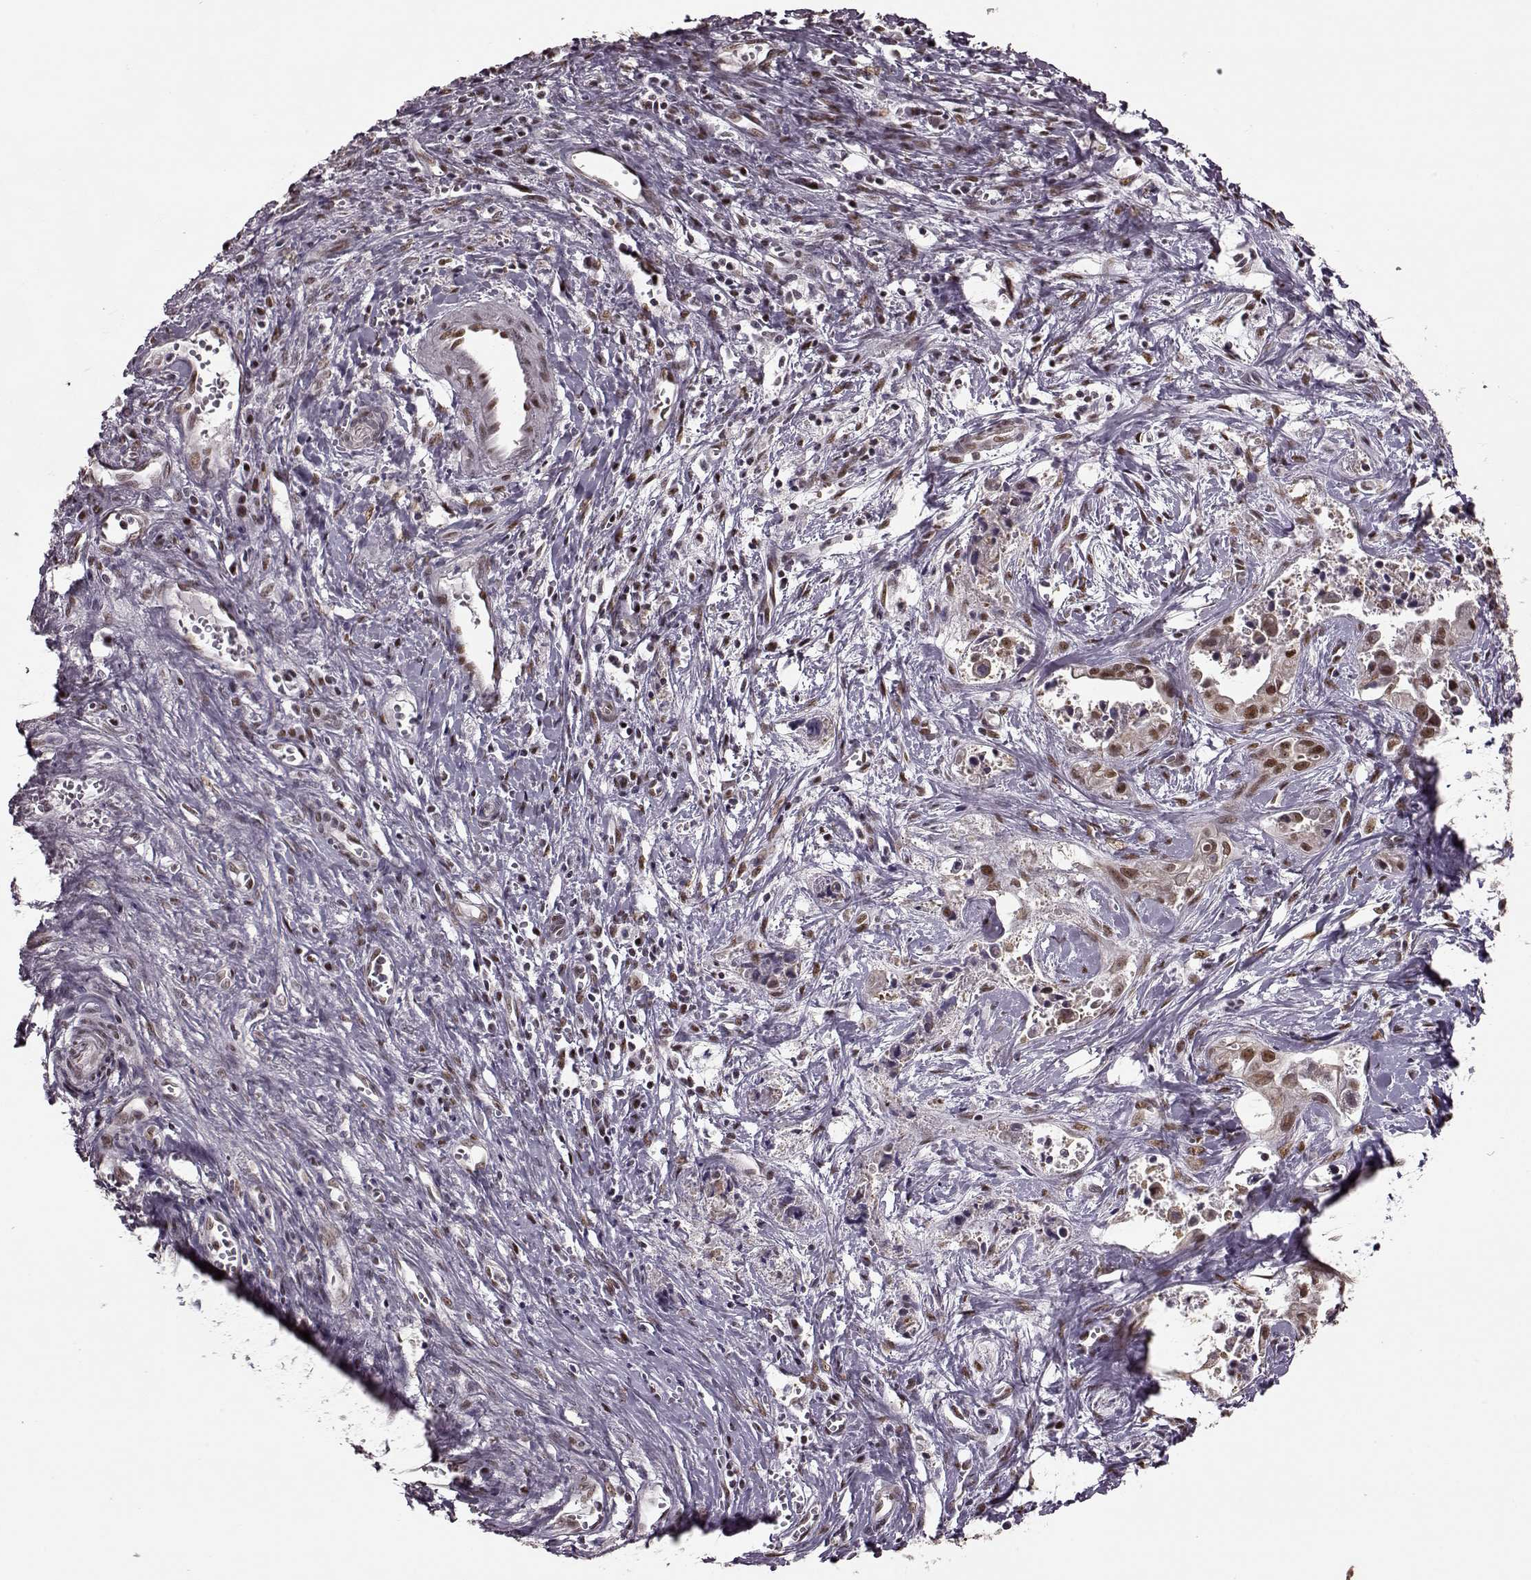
{"staining": {"intensity": "moderate", "quantity": ">75%", "location": "cytoplasmic/membranous"}, "tissue": "liver cancer", "cell_type": "Tumor cells", "image_type": "cancer", "snomed": [{"axis": "morphology", "description": "Cholangiocarcinoma"}, {"axis": "topography", "description": "Liver"}], "caption": "Immunohistochemical staining of cholangiocarcinoma (liver) displays medium levels of moderate cytoplasmic/membranous protein expression in approximately >75% of tumor cells. The protein is stained brown, and the nuclei are stained in blue (DAB (3,3'-diaminobenzidine) IHC with brightfield microscopy, high magnification).", "gene": "FTO", "patient": {"sex": "female", "age": 65}}